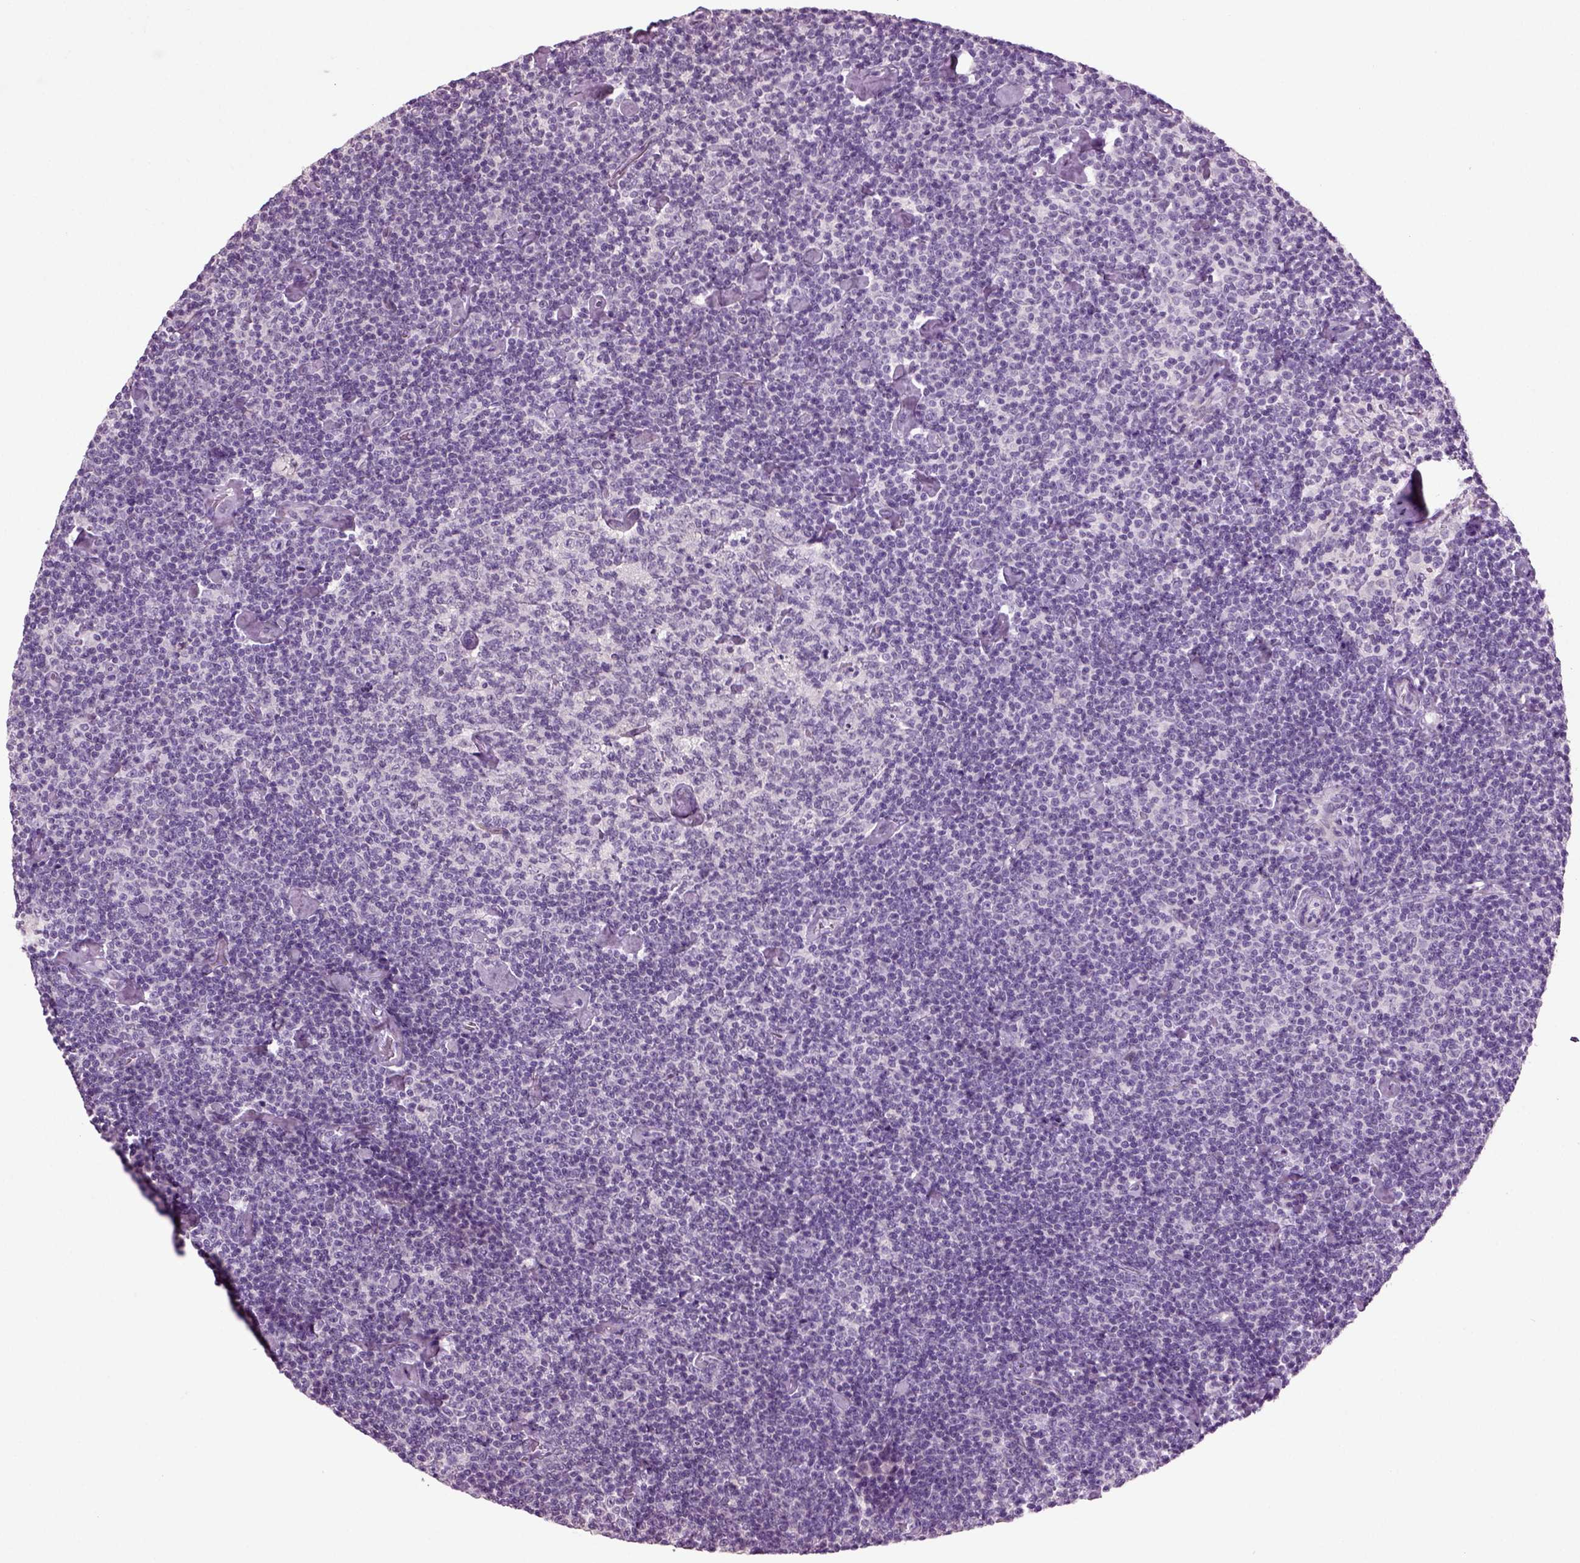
{"staining": {"intensity": "negative", "quantity": "none", "location": "none"}, "tissue": "lymphoma", "cell_type": "Tumor cells", "image_type": "cancer", "snomed": [{"axis": "morphology", "description": "Malignant lymphoma, non-Hodgkin's type, Low grade"}, {"axis": "topography", "description": "Lymph node"}], "caption": "DAB immunohistochemical staining of human malignant lymphoma, non-Hodgkin's type (low-grade) demonstrates no significant positivity in tumor cells.", "gene": "COL9A2", "patient": {"sex": "male", "age": 81}}